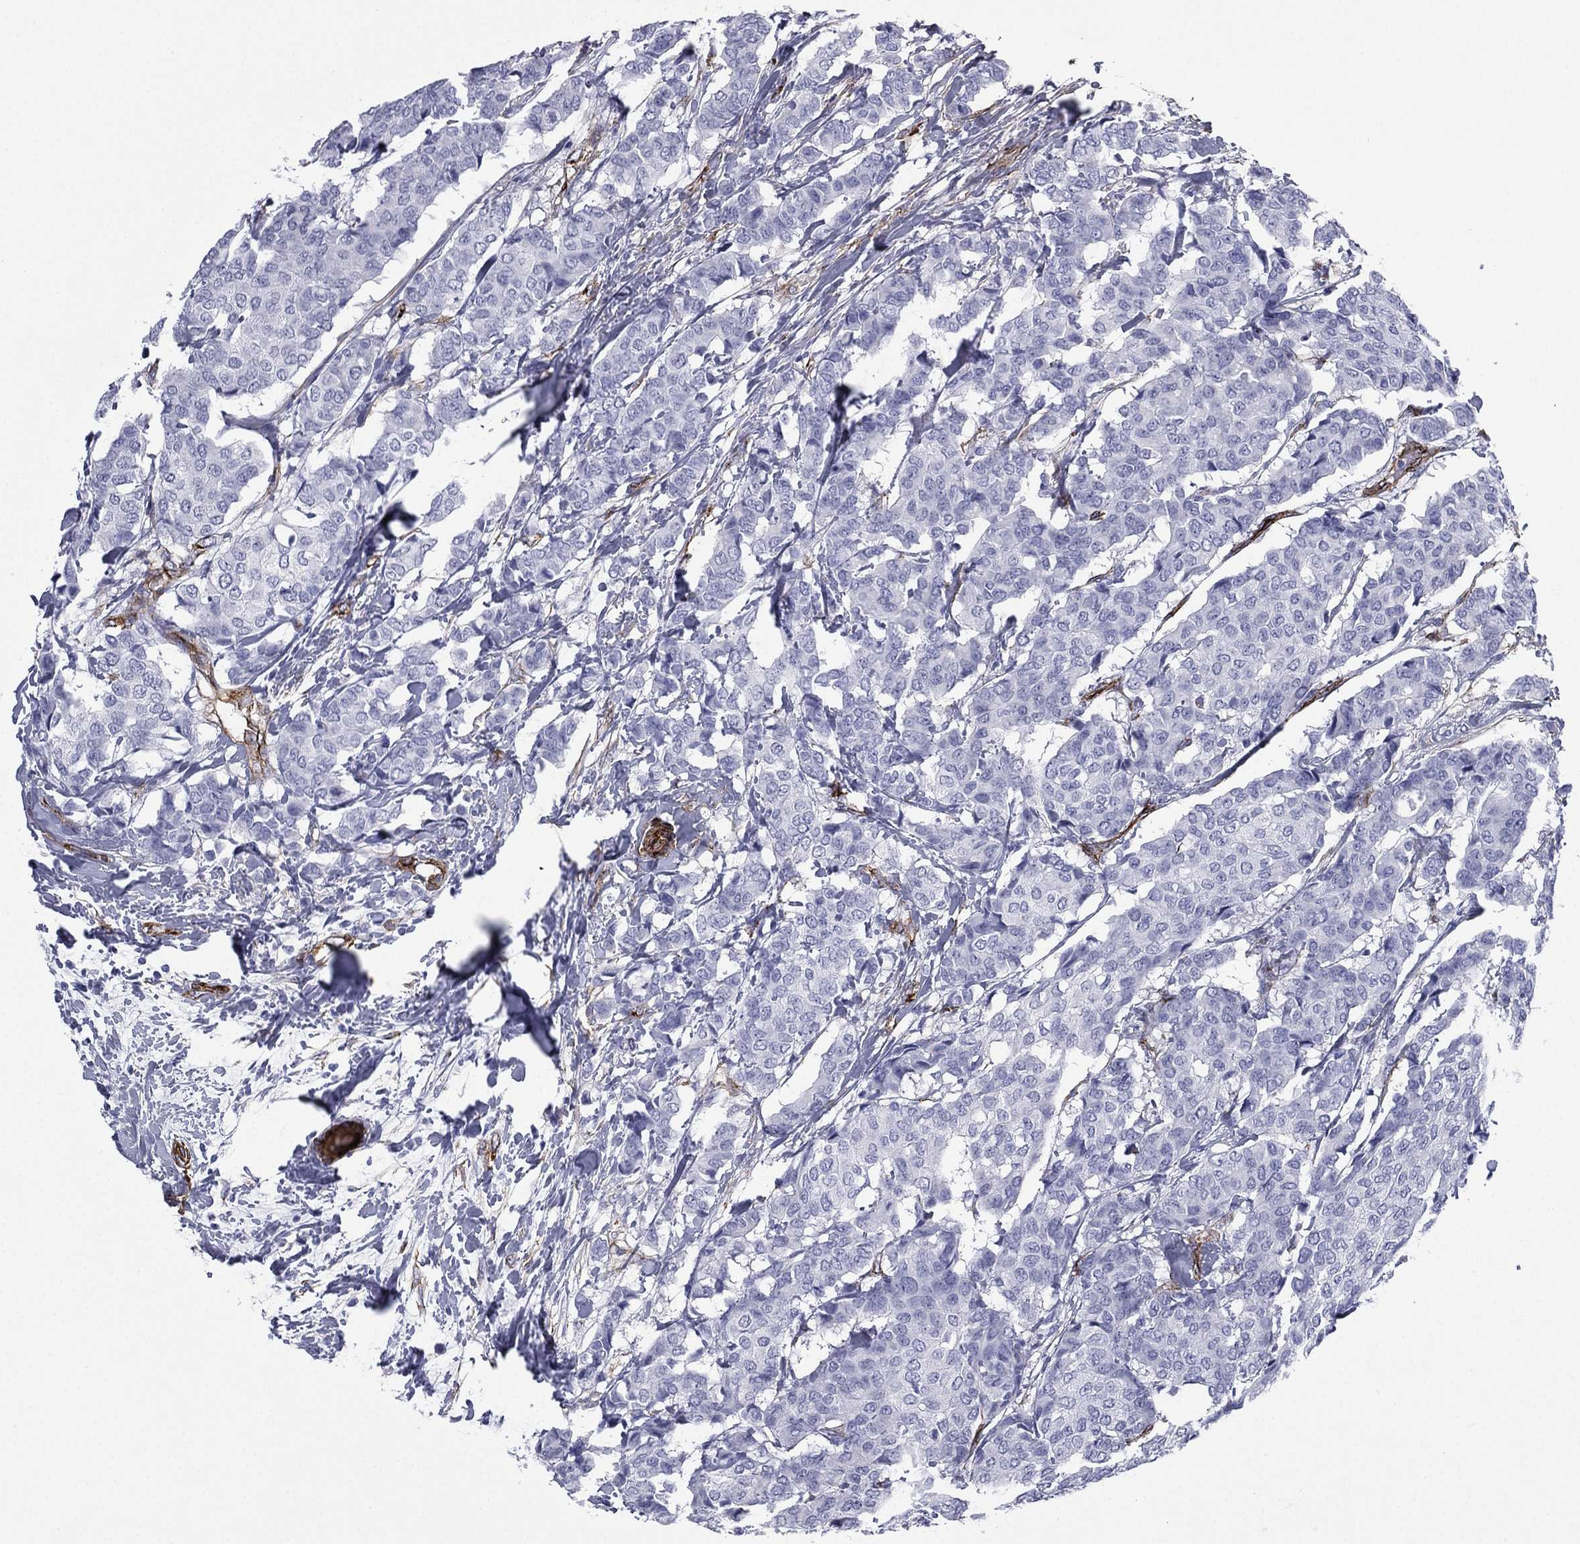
{"staining": {"intensity": "negative", "quantity": "none", "location": "none"}, "tissue": "breast cancer", "cell_type": "Tumor cells", "image_type": "cancer", "snomed": [{"axis": "morphology", "description": "Duct carcinoma"}, {"axis": "topography", "description": "Breast"}], "caption": "Tumor cells show no significant protein staining in intraductal carcinoma (breast).", "gene": "CAVIN3", "patient": {"sex": "female", "age": 75}}